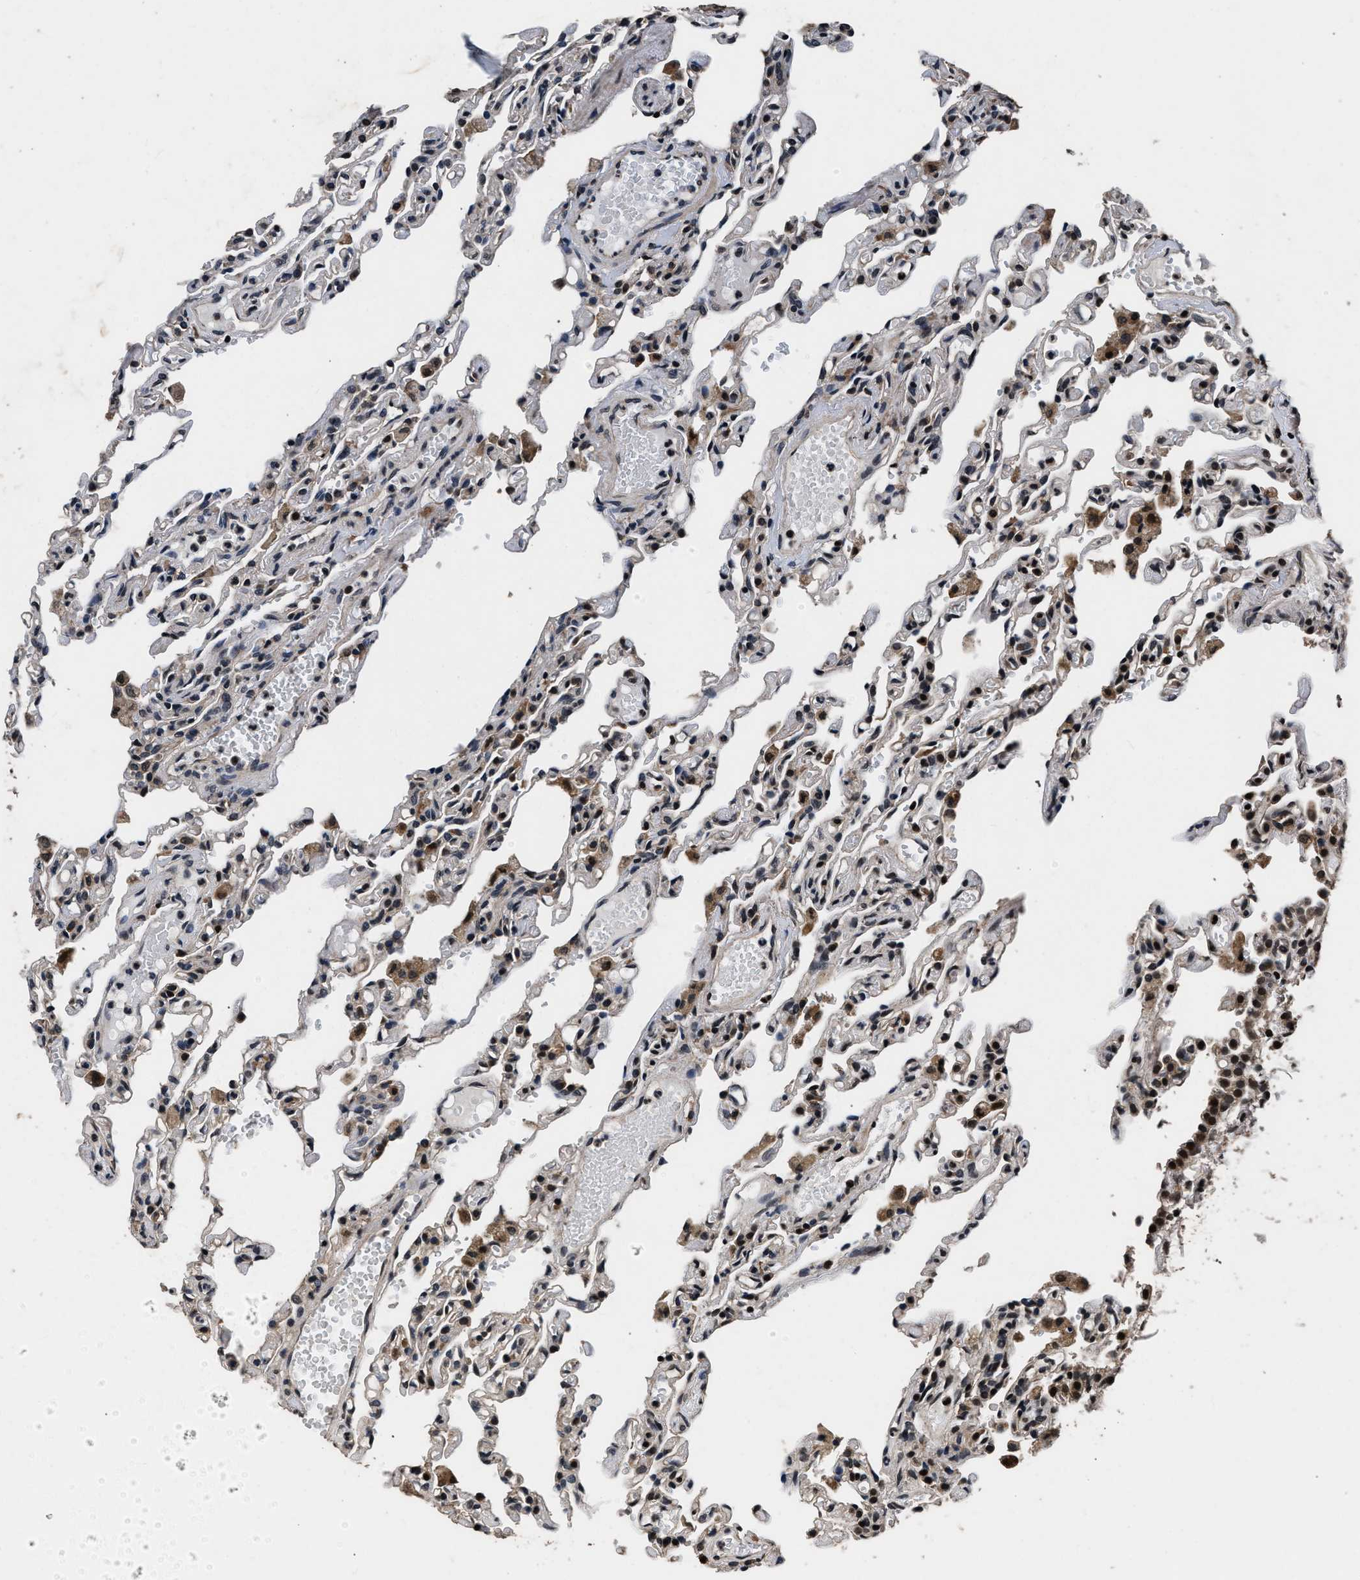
{"staining": {"intensity": "strong", "quantity": ">75%", "location": "nuclear"}, "tissue": "lung", "cell_type": "Alveolar cells", "image_type": "normal", "snomed": [{"axis": "morphology", "description": "Normal tissue, NOS"}, {"axis": "topography", "description": "Lung"}], "caption": "The image displays a brown stain indicating the presence of a protein in the nuclear of alveolar cells in lung. The protein of interest is shown in brown color, while the nuclei are stained blue.", "gene": "CSTF1", "patient": {"sex": "male", "age": 21}}